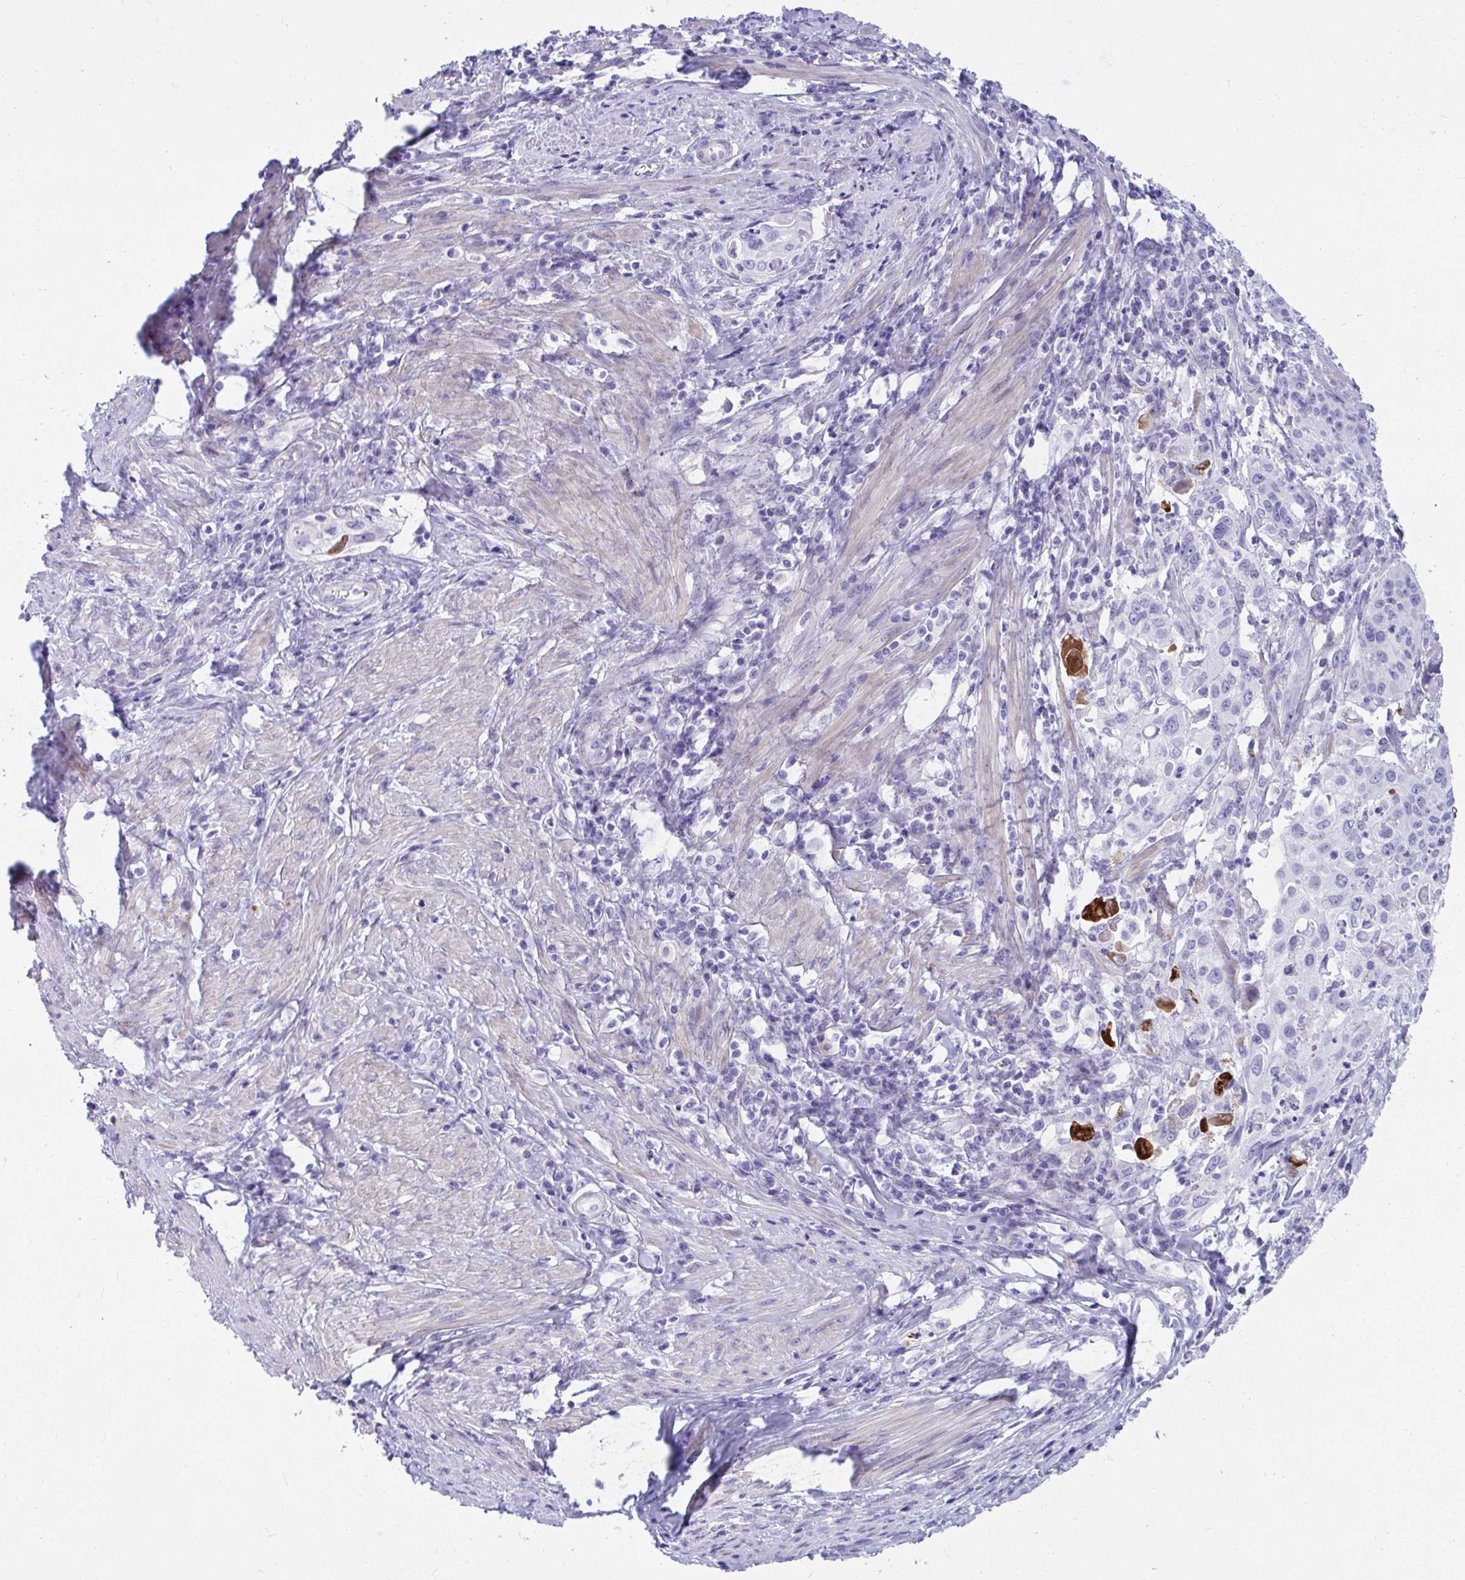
{"staining": {"intensity": "negative", "quantity": "none", "location": "none"}, "tissue": "cervical cancer", "cell_type": "Tumor cells", "image_type": "cancer", "snomed": [{"axis": "morphology", "description": "Squamous cell carcinoma, NOS"}, {"axis": "topography", "description": "Cervix"}], "caption": "A micrograph of cervical cancer (squamous cell carcinoma) stained for a protein reveals no brown staining in tumor cells.", "gene": "ISL1", "patient": {"sex": "female", "age": 65}}